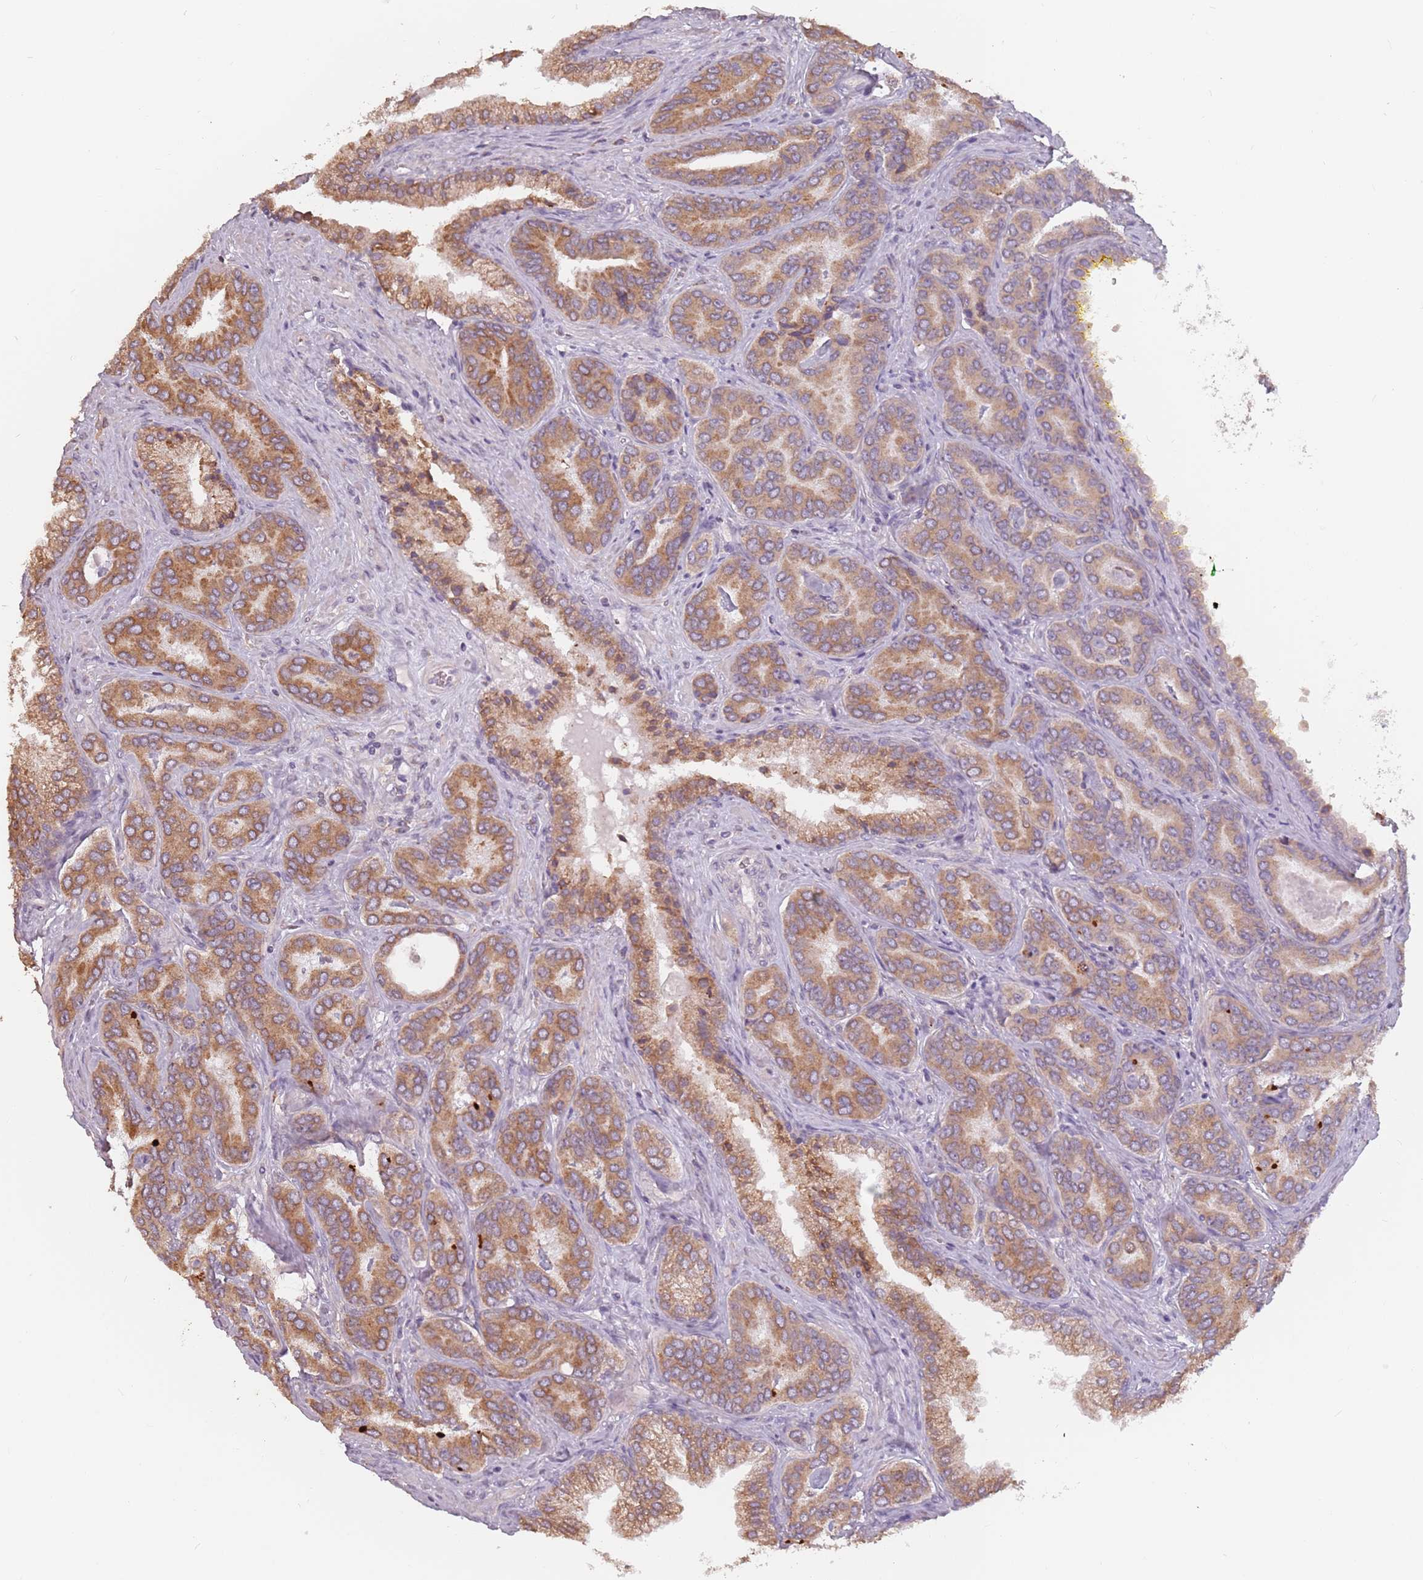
{"staining": {"intensity": "moderate", "quantity": ">75%", "location": "cytoplasmic/membranous"}, "tissue": "prostate cancer", "cell_type": "Tumor cells", "image_type": "cancer", "snomed": [{"axis": "morphology", "description": "Adenocarcinoma, High grade"}, {"axis": "topography", "description": "Prostate"}], "caption": "Adenocarcinoma (high-grade) (prostate) stained for a protein reveals moderate cytoplasmic/membranous positivity in tumor cells.", "gene": "RPS9", "patient": {"sex": "male", "age": 72}}